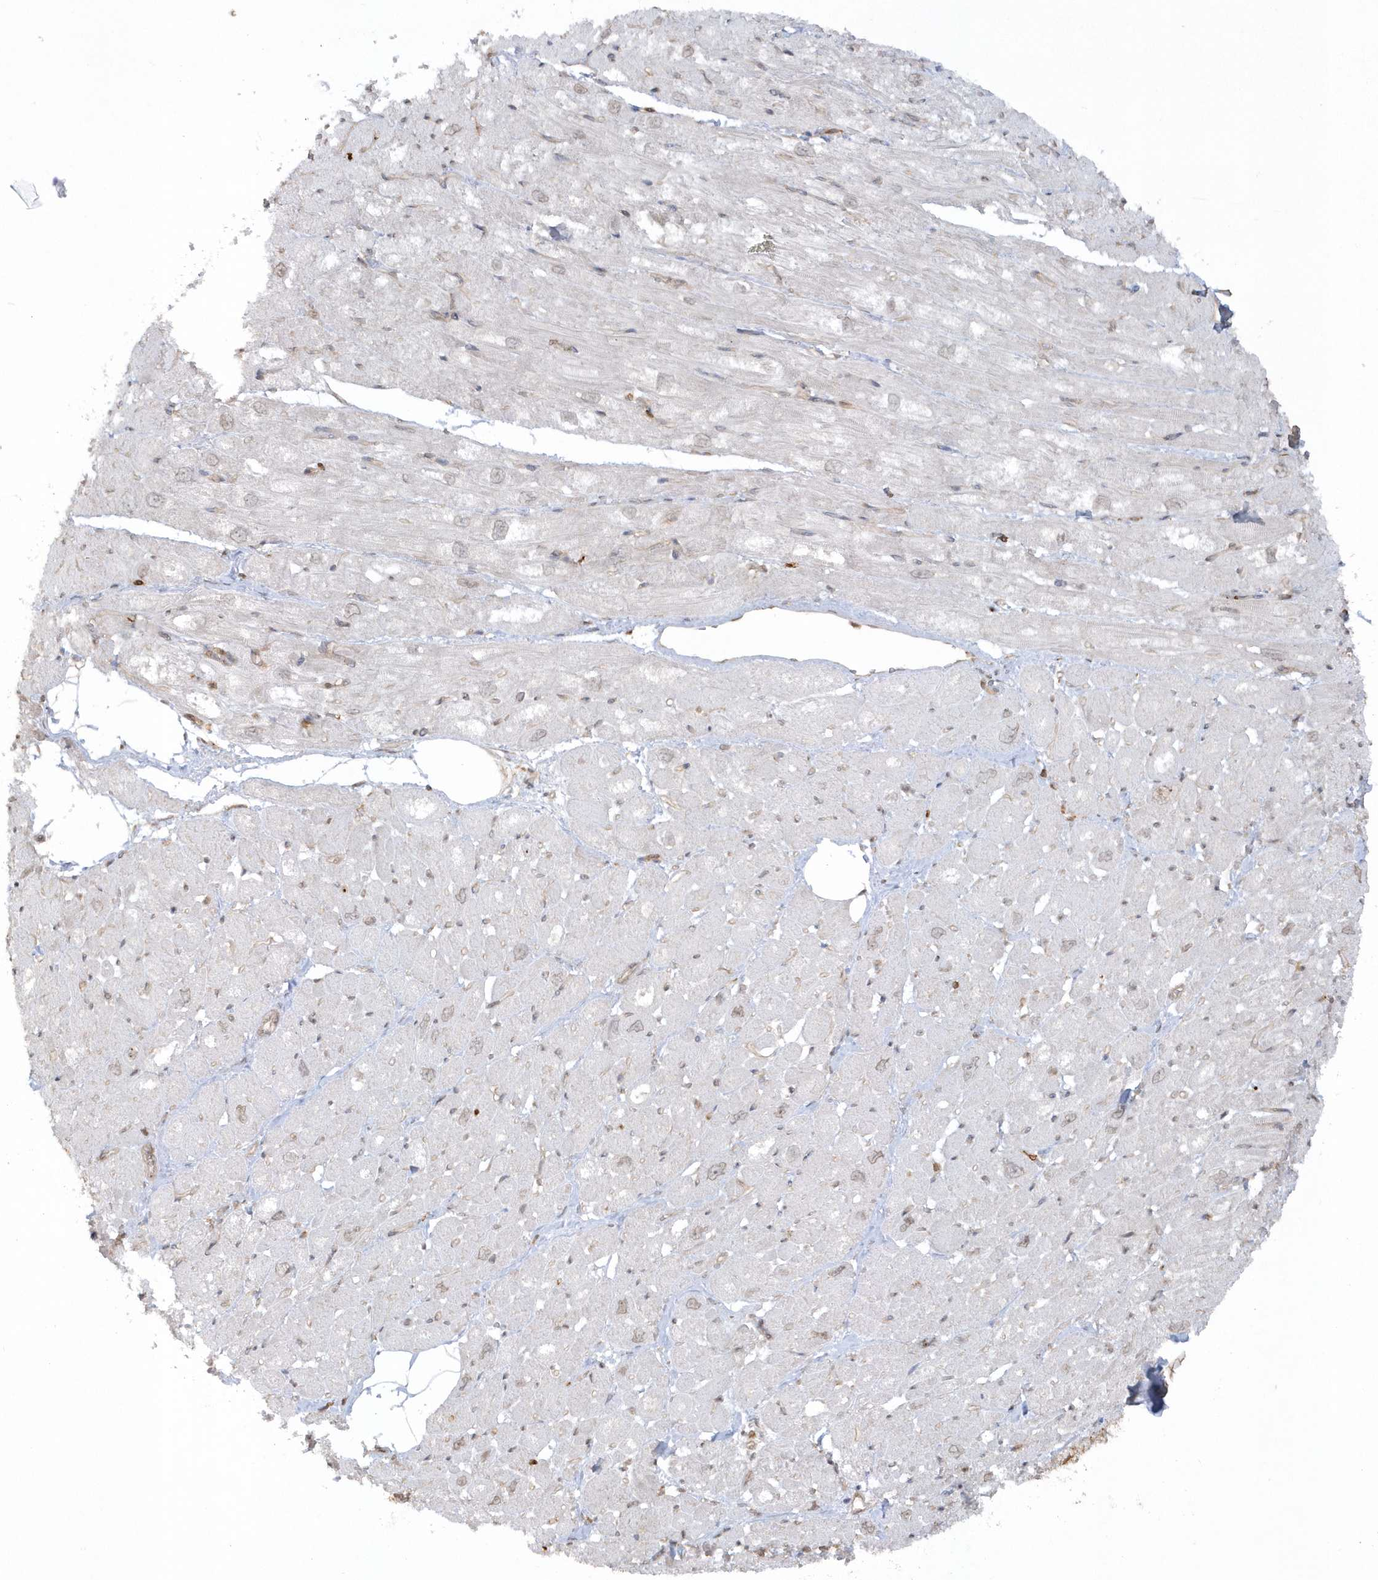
{"staining": {"intensity": "moderate", "quantity": "<25%", "location": "cytoplasmic/membranous"}, "tissue": "heart muscle", "cell_type": "Cardiomyocytes", "image_type": "normal", "snomed": [{"axis": "morphology", "description": "Normal tissue, NOS"}, {"axis": "topography", "description": "Heart"}], "caption": "Protein staining of unremarkable heart muscle exhibits moderate cytoplasmic/membranous staining in approximately <25% of cardiomyocytes.", "gene": "BSN", "patient": {"sex": "male", "age": 50}}